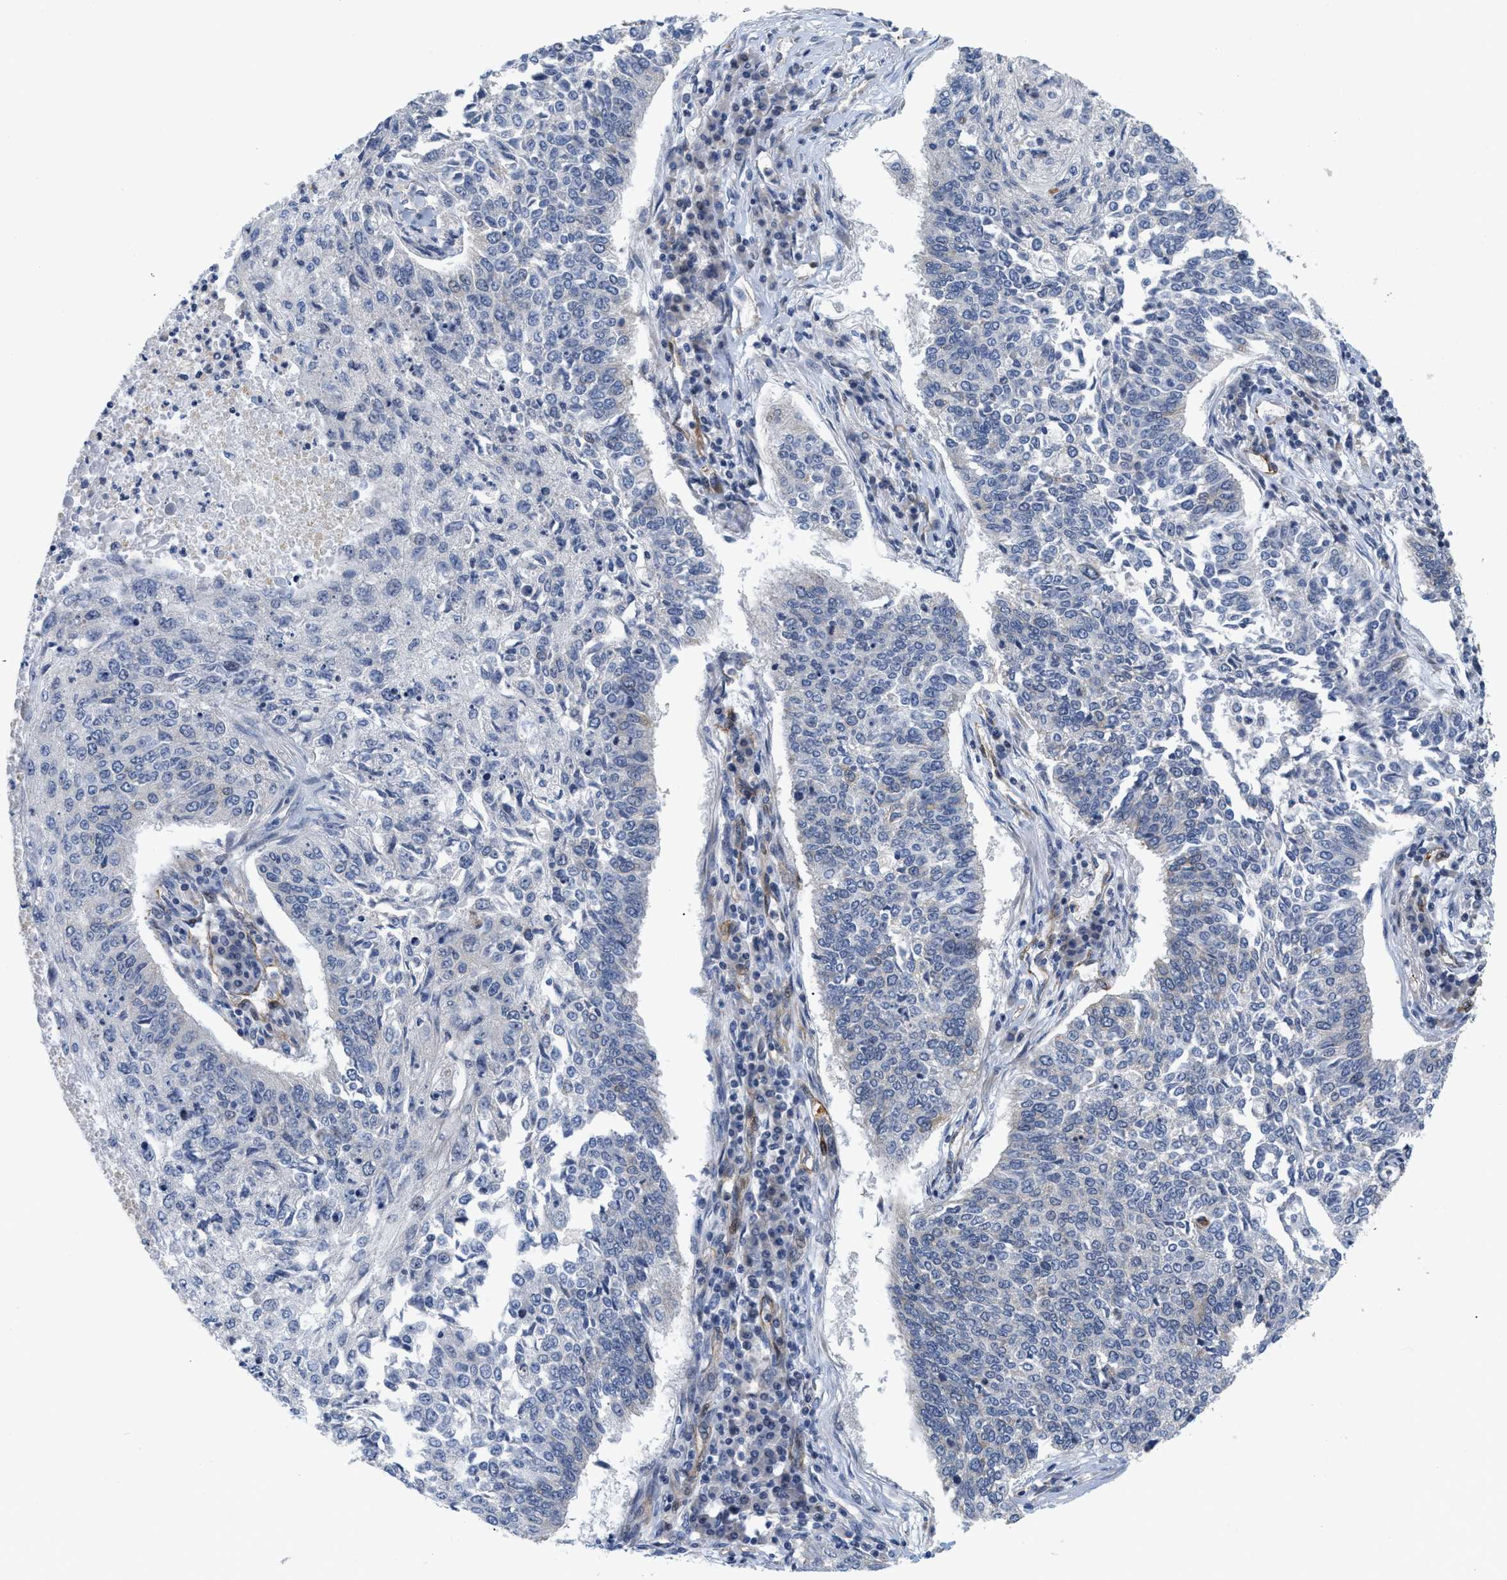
{"staining": {"intensity": "negative", "quantity": "none", "location": "none"}, "tissue": "lung cancer", "cell_type": "Tumor cells", "image_type": "cancer", "snomed": [{"axis": "morphology", "description": "Normal tissue, NOS"}, {"axis": "morphology", "description": "Squamous cell carcinoma, NOS"}, {"axis": "topography", "description": "Cartilage tissue"}, {"axis": "topography", "description": "Bronchus"}, {"axis": "topography", "description": "Lung"}], "caption": "This is an immunohistochemistry (IHC) photomicrograph of human lung cancer (squamous cell carcinoma). There is no positivity in tumor cells.", "gene": "GPRASP2", "patient": {"sex": "female", "age": 49}}